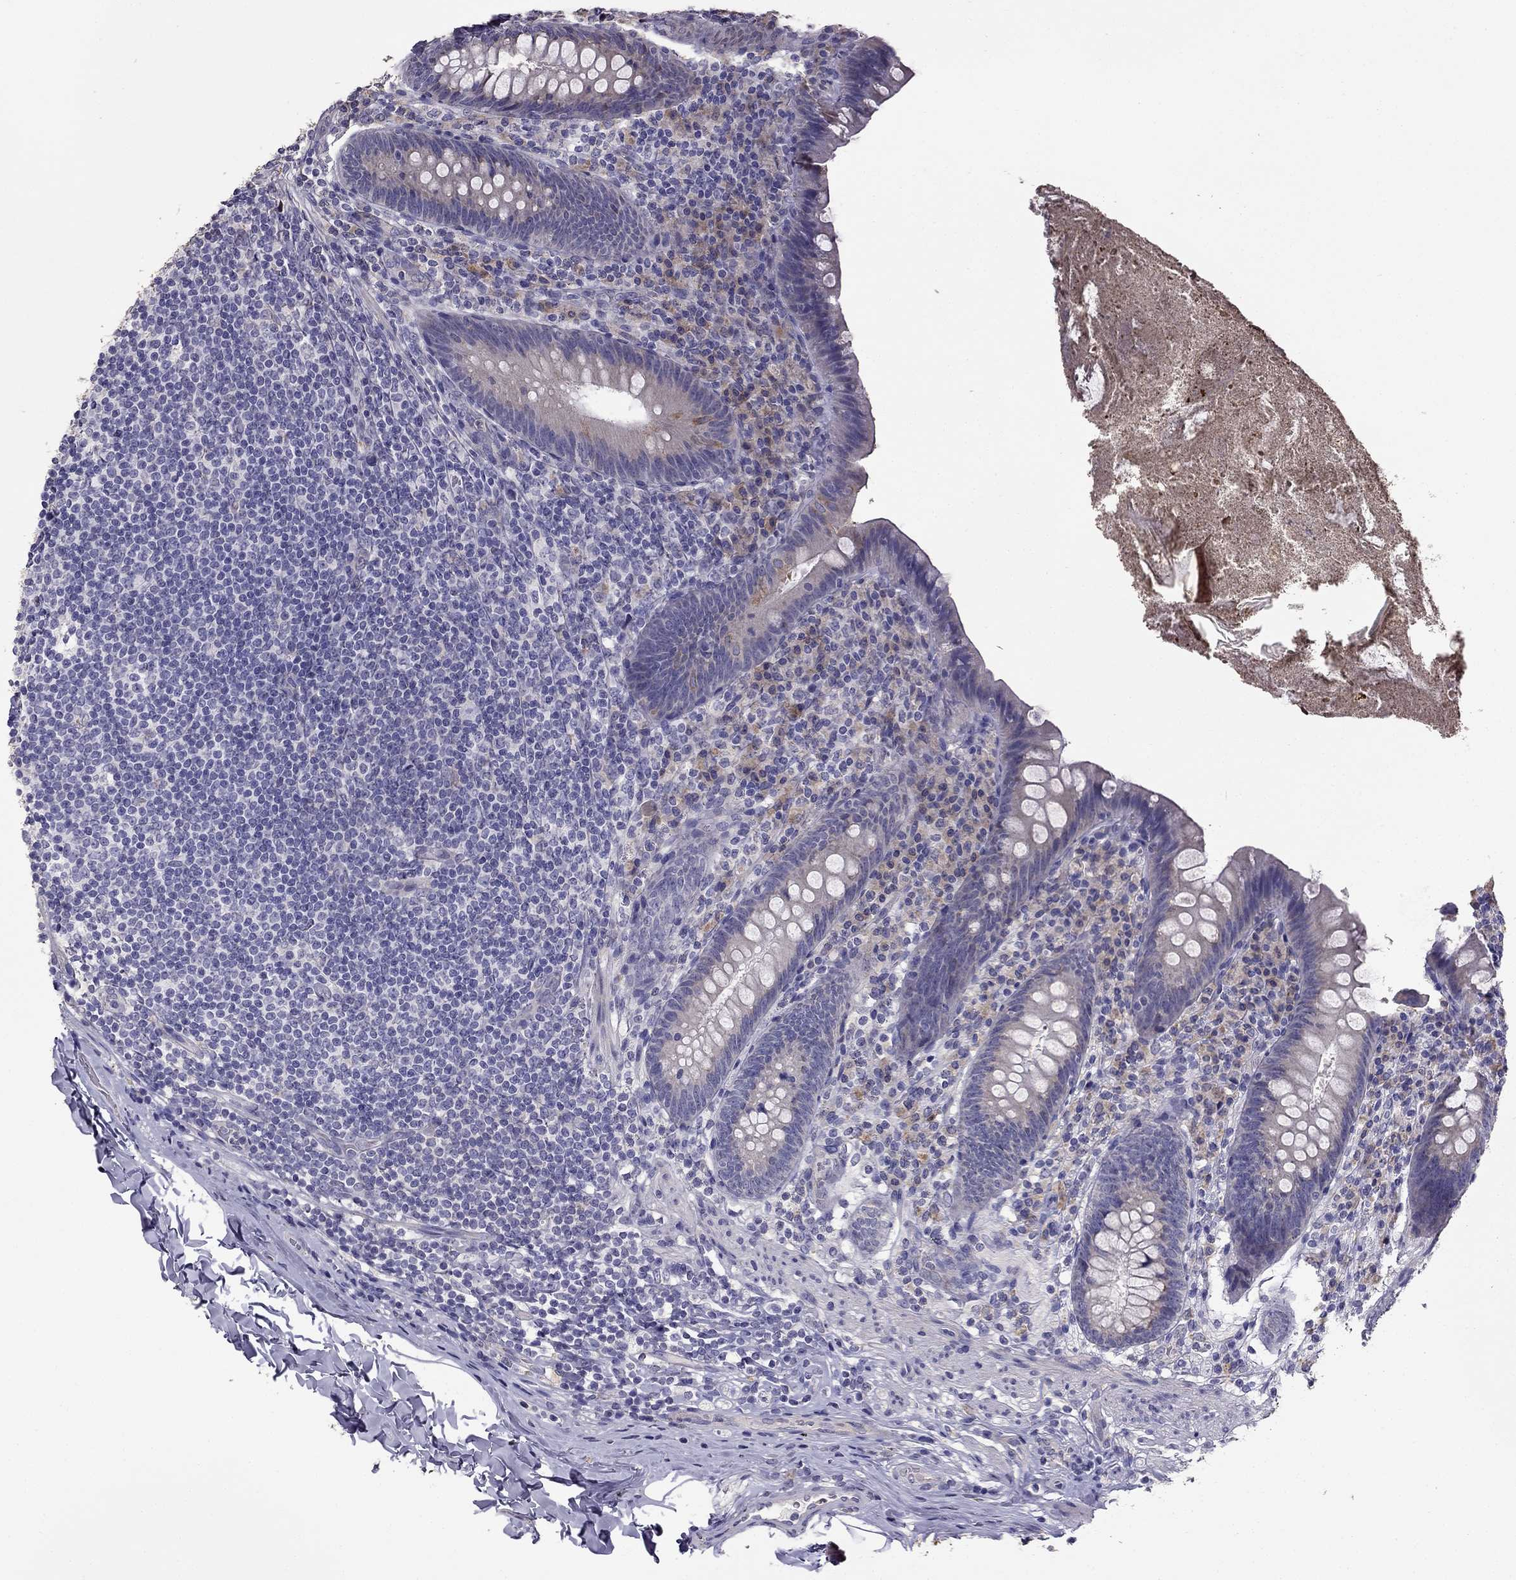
{"staining": {"intensity": "negative", "quantity": "none", "location": "none"}, "tissue": "appendix", "cell_type": "Glandular cells", "image_type": "normal", "snomed": [{"axis": "morphology", "description": "Normal tissue, NOS"}, {"axis": "topography", "description": "Appendix"}], "caption": "This photomicrograph is of normal appendix stained with immunohistochemistry (IHC) to label a protein in brown with the nuclei are counter-stained blue. There is no expression in glandular cells.", "gene": "CDH9", "patient": {"sex": "male", "age": 47}}